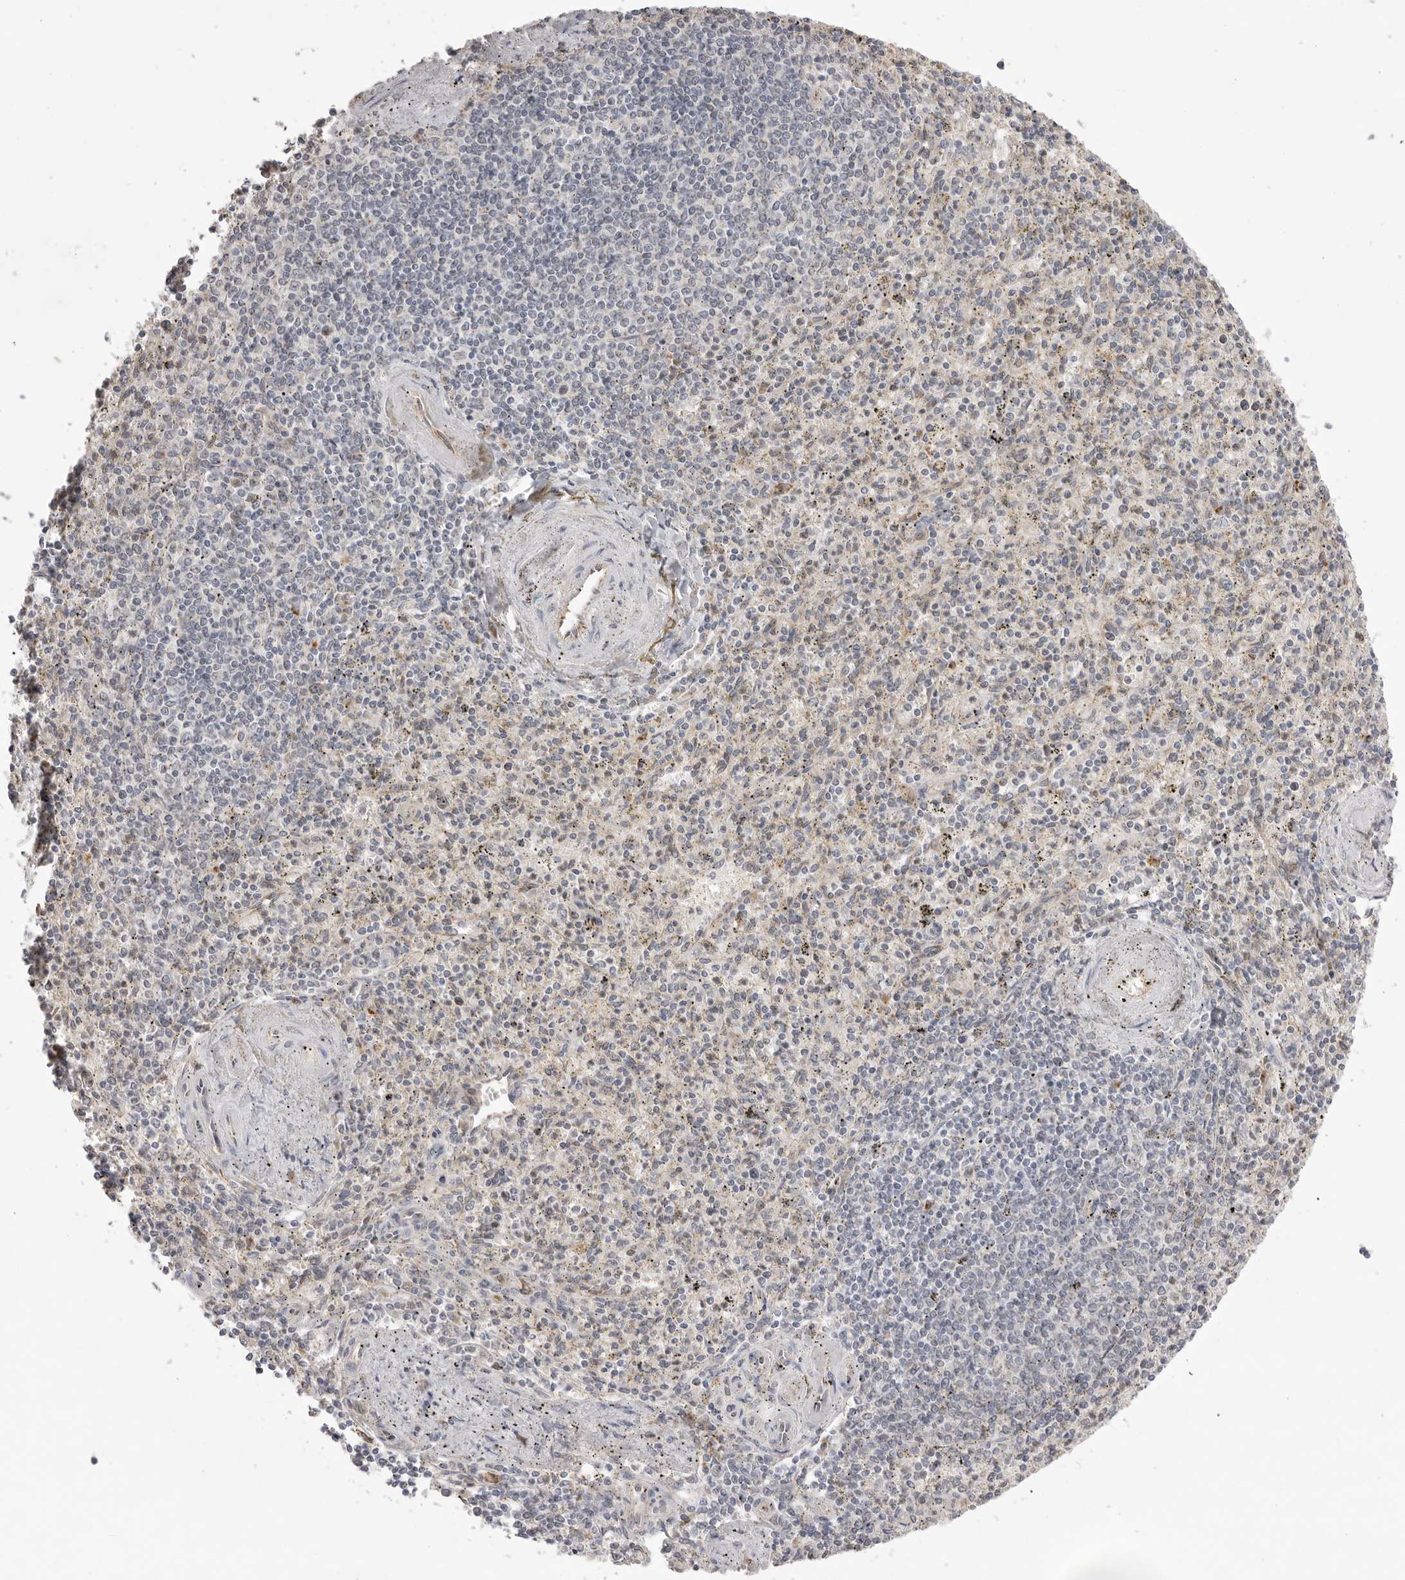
{"staining": {"intensity": "negative", "quantity": "none", "location": "none"}, "tissue": "spleen", "cell_type": "Cells in red pulp", "image_type": "normal", "snomed": [{"axis": "morphology", "description": "Normal tissue, NOS"}, {"axis": "topography", "description": "Spleen"}], "caption": "Spleen stained for a protein using immunohistochemistry exhibits no positivity cells in red pulp.", "gene": "TLR3", "patient": {"sex": "male", "age": 72}}